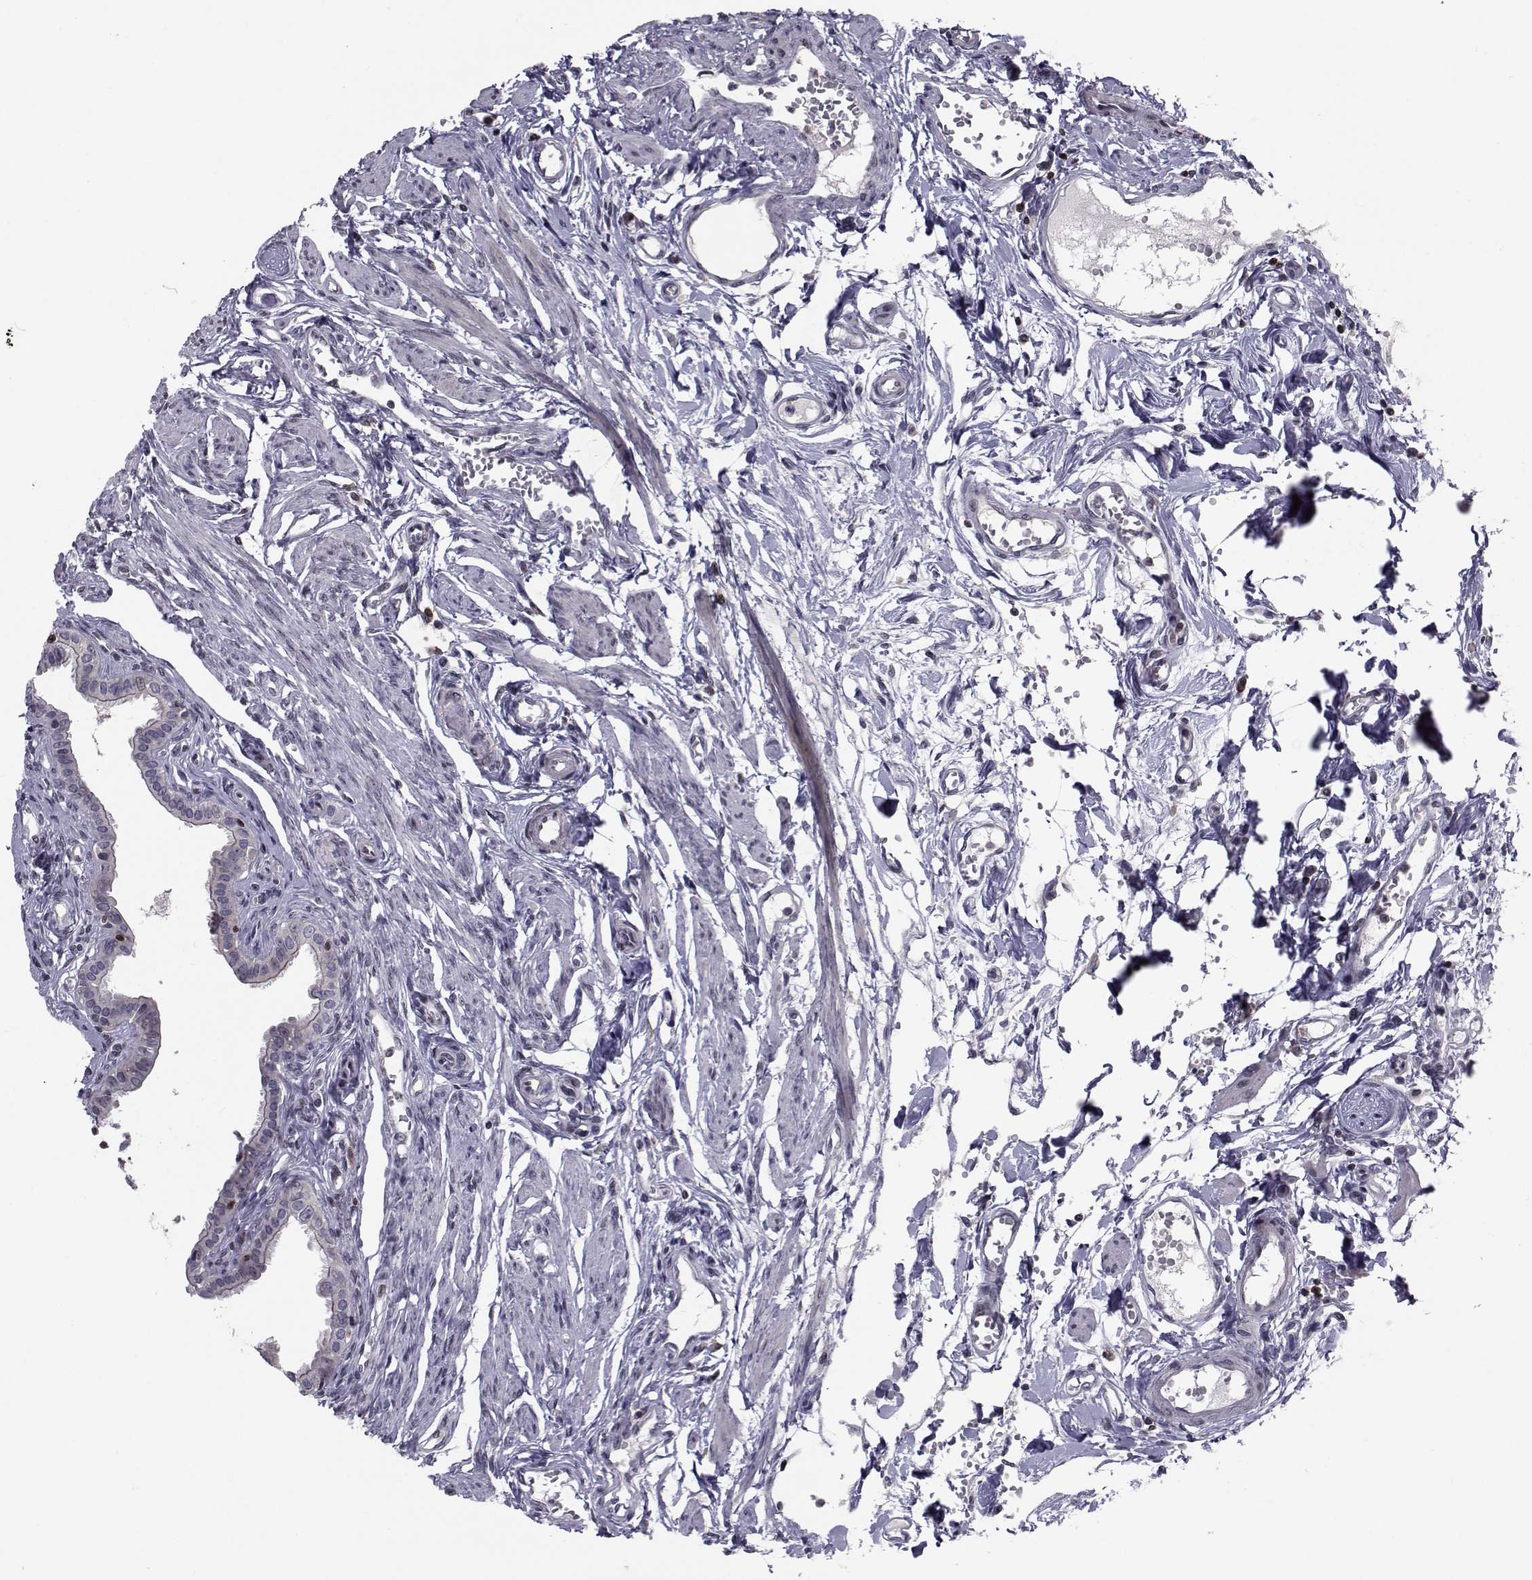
{"staining": {"intensity": "weak", "quantity": "25%-75%", "location": "cytoplasmic/membranous"}, "tissue": "fallopian tube", "cell_type": "Glandular cells", "image_type": "normal", "snomed": [{"axis": "morphology", "description": "Normal tissue, NOS"}, {"axis": "morphology", "description": "Carcinoma, endometroid"}, {"axis": "topography", "description": "Fallopian tube"}, {"axis": "topography", "description": "Ovary"}], "caption": "Protein expression by immunohistochemistry demonstrates weak cytoplasmic/membranous positivity in about 25%-75% of glandular cells in unremarkable fallopian tube.", "gene": "PCP4L1", "patient": {"sex": "female", "age": 42}}